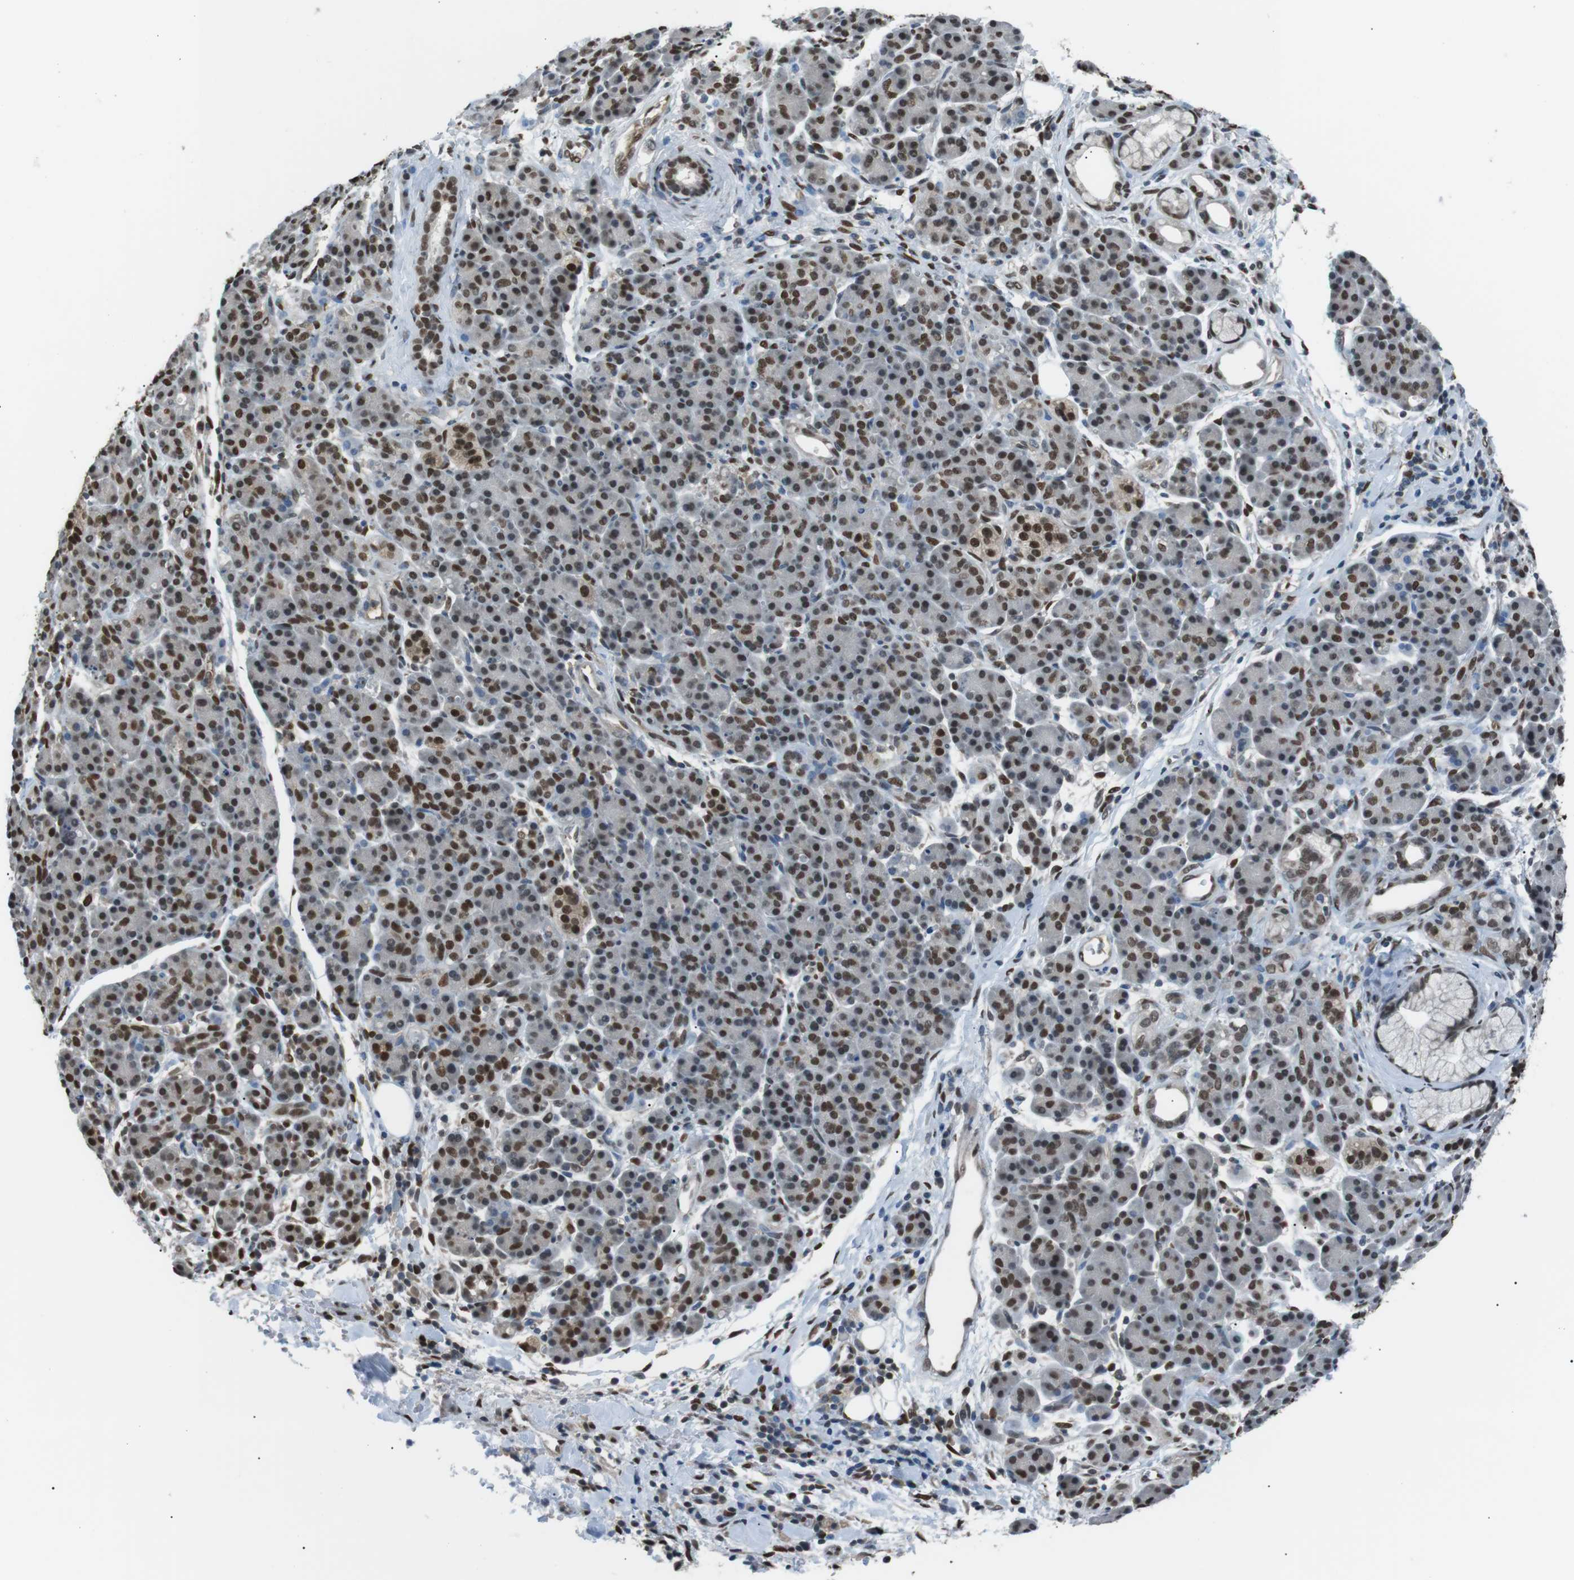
{"staining": {"intensity": "moderate", "quantity": ">75%", "location": "nuclear"}, "tissue": "pancreatic cancer", "cell_type": "Tumor cells", "image_type": "cancer", "snomed": [{"axis": "morphology", "description": "Adenocarcinoma, NOS"}, {"axis": "topography", "description": "Pancreas"}], "caption": "DAB (3,3'-diaminobenzidine) immunohistochemical staining of pancreatic cancer (adenocarcinoma) reveals moderate nuclear protein staining in about >75% of tumor cells. The staining was performed using DAB (3,3'-diaminobenzidine), with brown indicating positive protein expression. Nuclei are stained blue with hematoxylin.", "gene": "SRPK2", "patient": {"sex": "female", "age": 73}}